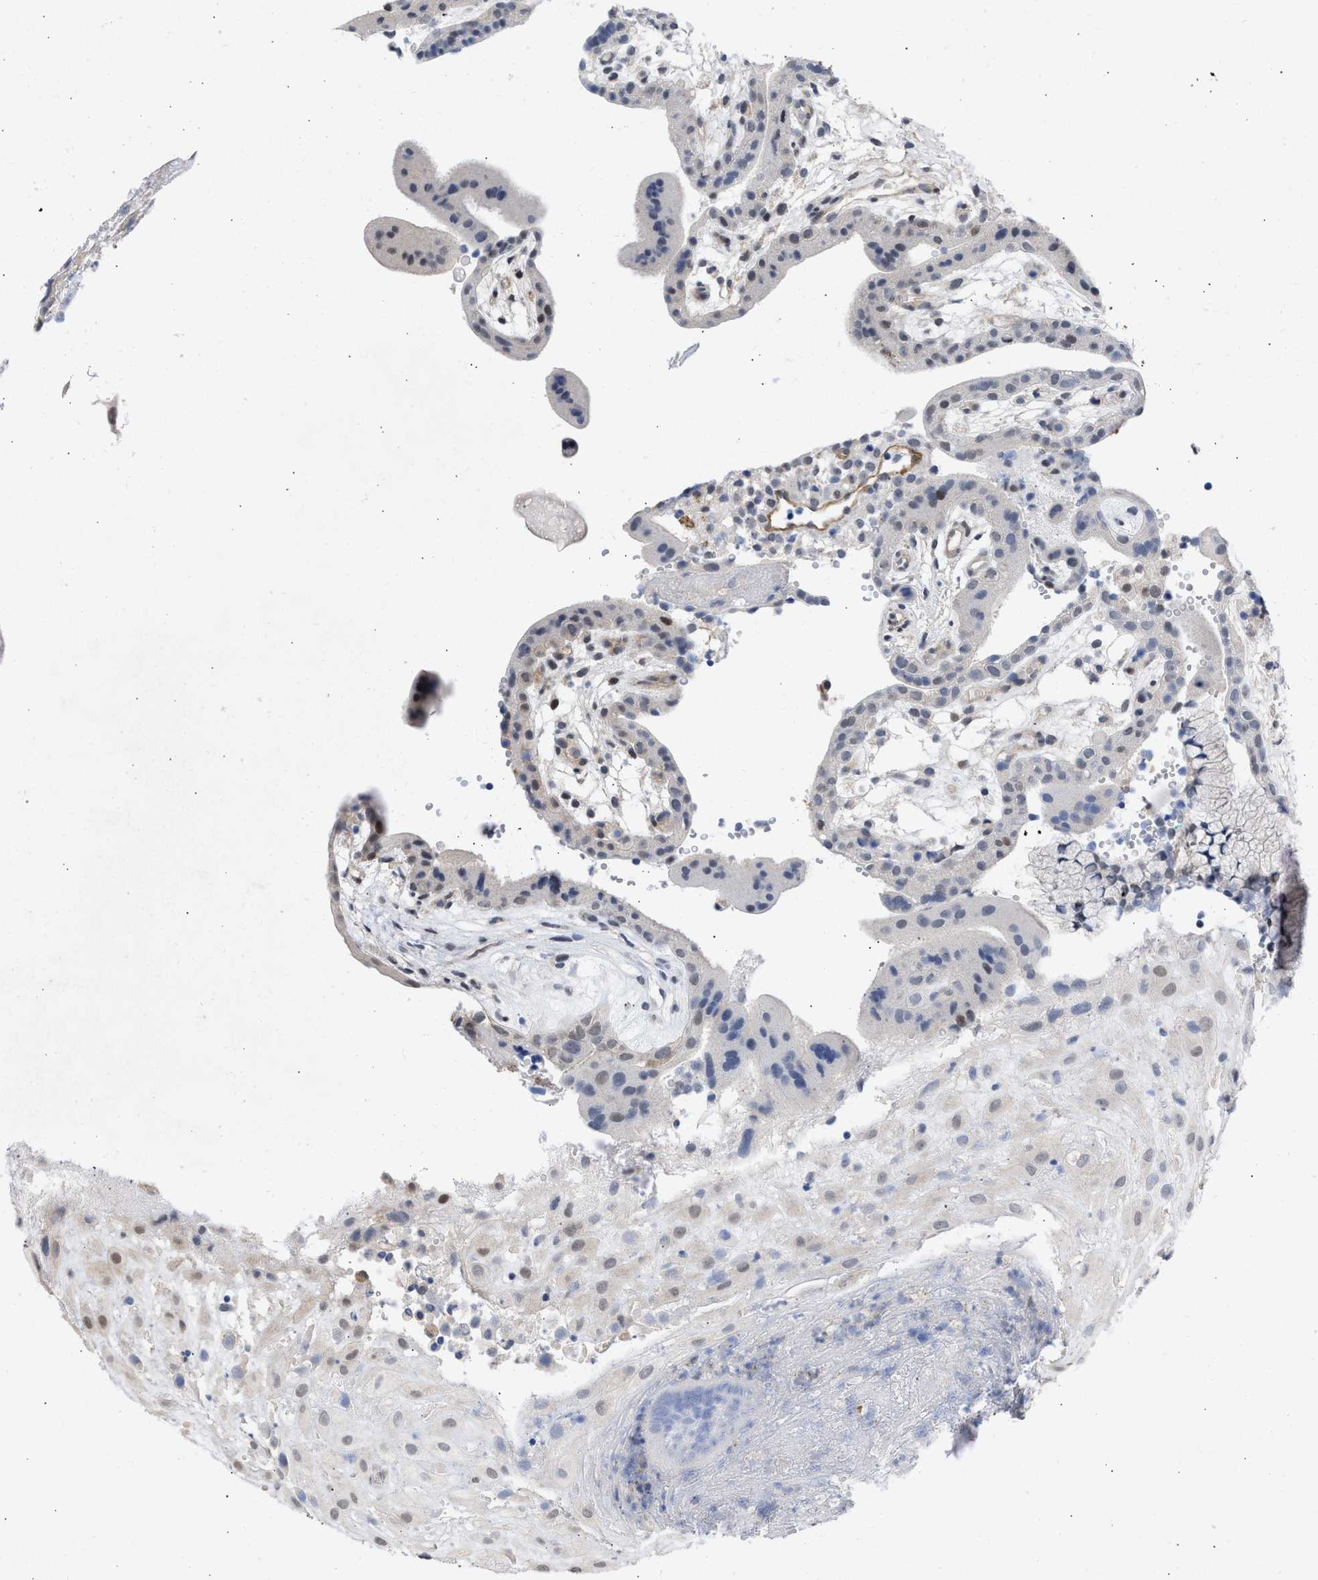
{"staining": {"intensity": "weak", "quantity": "25%-75%", "location": "cytoplasmic/membranous,nuclear"}, "tissue": "placenta", "cell_type": "Decidual cells", "image_type": "normal", "snomed": [{"axis": "morphology", "description": "Normal tissue, NOS"}, {"axis": "topography", "description": "Placenta"}], "caption": "Immunohistochemistry of normal placenta shows low levels of weak cytoplasmic/membranous,nuclear staining in about 25%-75% of decidual cells.", "gene": "THRA", "patient": {"sex": "female", "age": 18}}